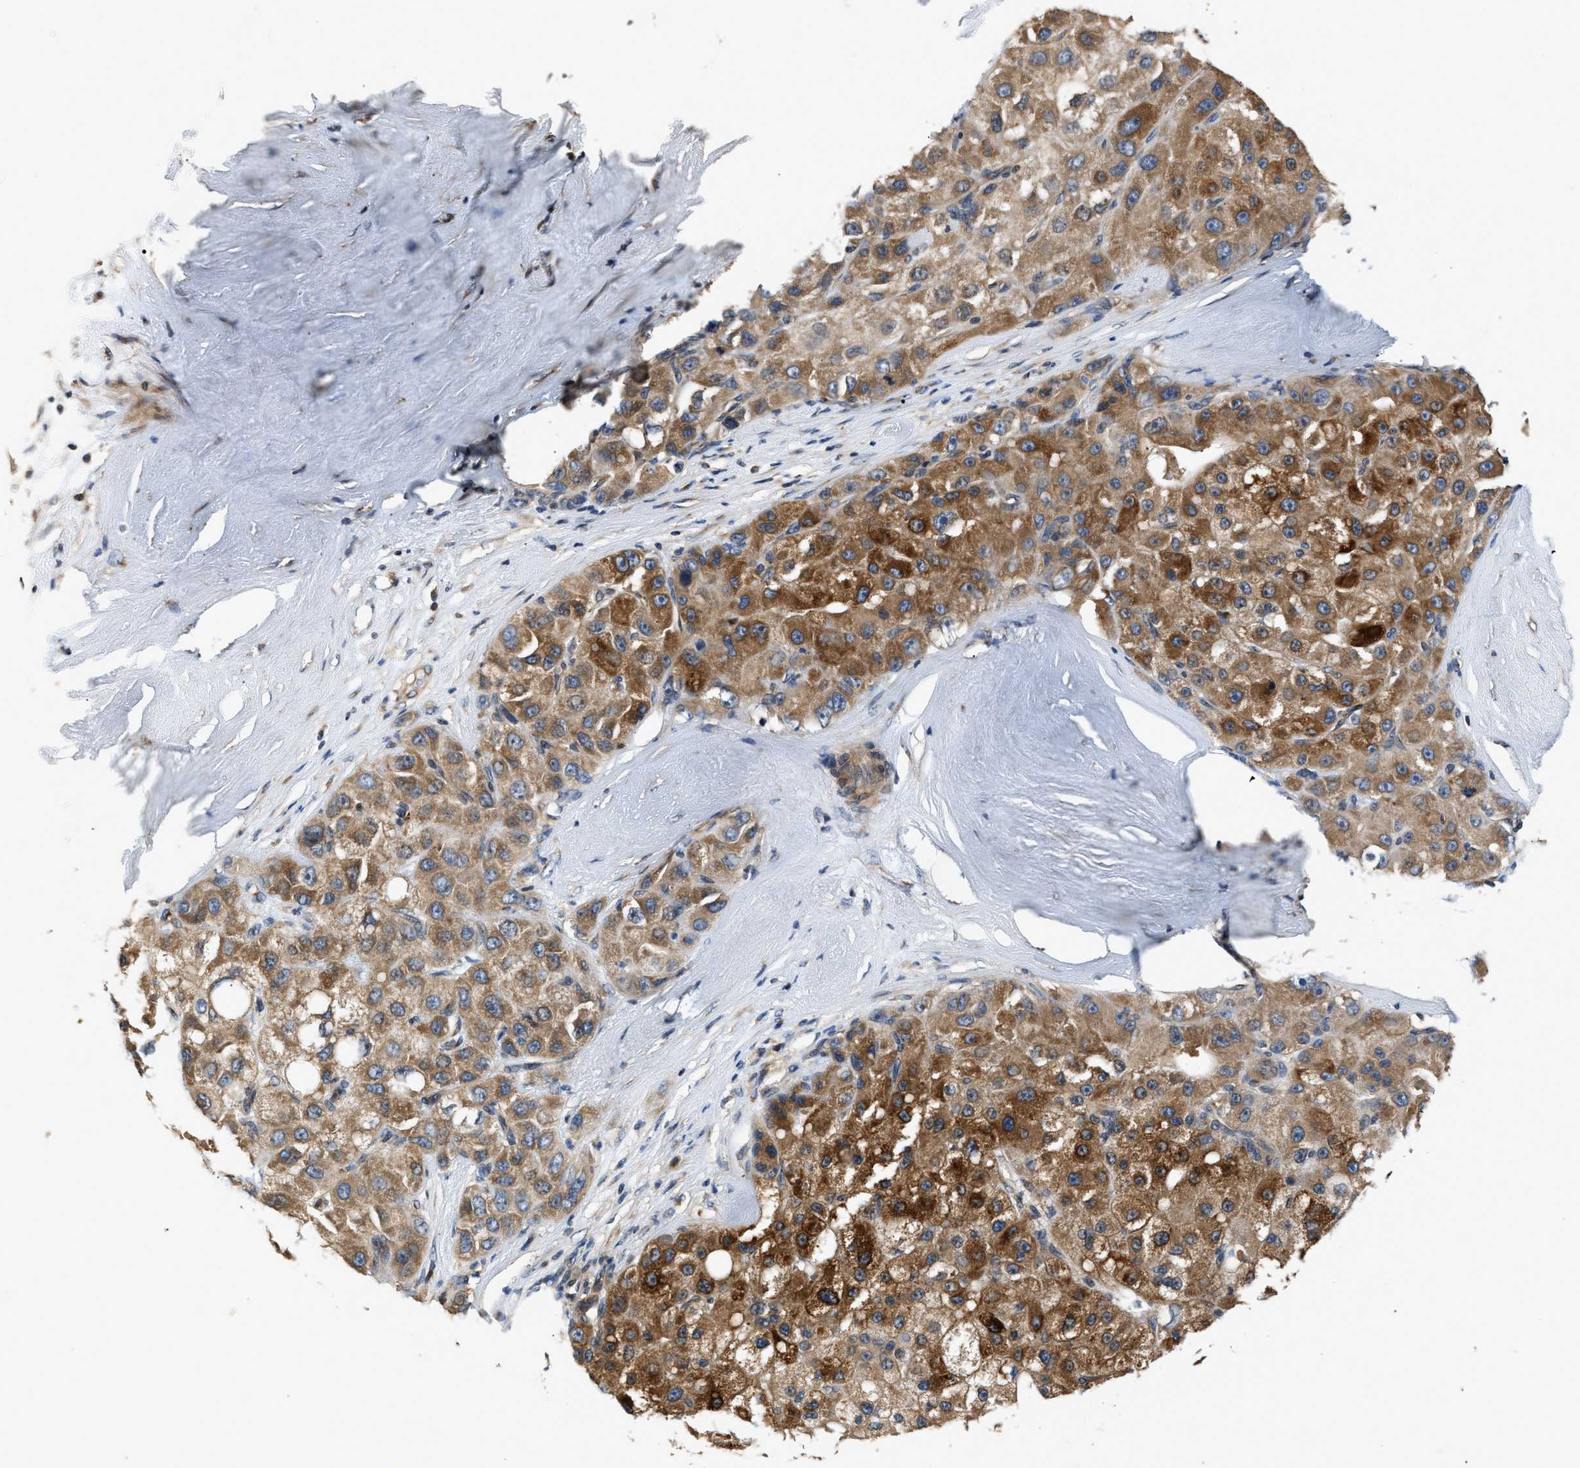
{"staining": {"intensity": "strong", "quantity": ">75%", "location": "cytoplasmic/membranous"}, "tissue": "liver cancer", "cell_type": "Tumor cells", "image_type": "cancer", "snomed": [{"axis": "morphology", "description": "Carcinoma, Hepatocellular, NOS"}, {"axis": "topography", "description": "Liver"}], "caption": "Immunohistochemical staining of liver hepatocellular carcinoma reveals high levels of strong cytoplasmic/membranous positivity in approximately >75% of tumor cells. The protein is shown in brown color, while the nuclei are stained blue.", "gene": "CHUK", "patient": {"sex": "male", "age": 80}}